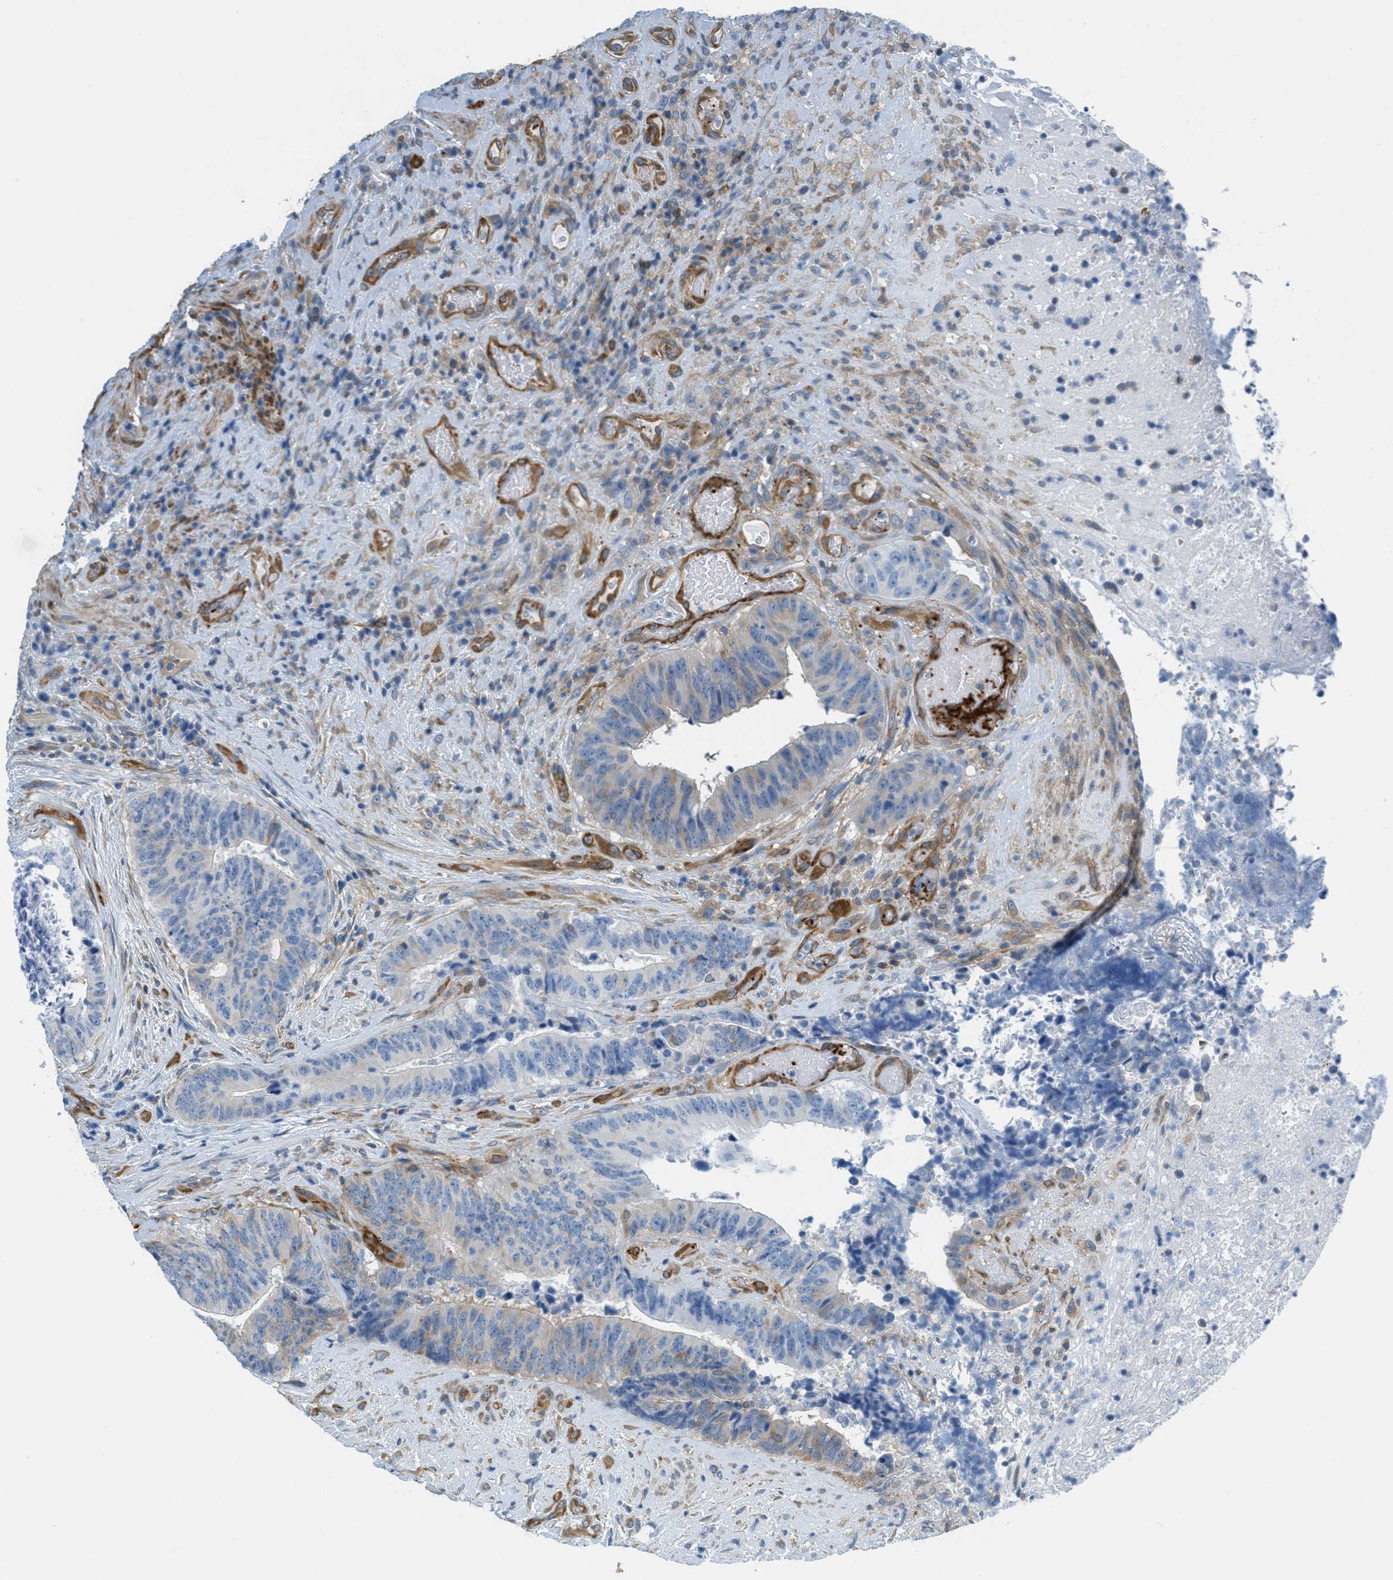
{"staining": {"intensity": "weak", "quantity": "25%-75%", "location": "cytoplasmic/membranous"}, "tissue": "colorectal cancer", "cell_type": "Tumor cells", "image_type": "cancer", "snomed": [{"axis": "morphology", "description": "Normal tissue, NOS"}, {"axis": "morphology", "description": "Adenocarcinoma, NOS"}, {"axis": "topography", "description": "Colon"}], "caption": "Human adenocarcinoma (colorectal) stained with a brown dye demonstrates weak cytoplasmic/membranous positive staining in approximately 25%-75% of tumor cells.", "gene": "MAPRE2", "patient": {"sex": "male", "age": 82}}